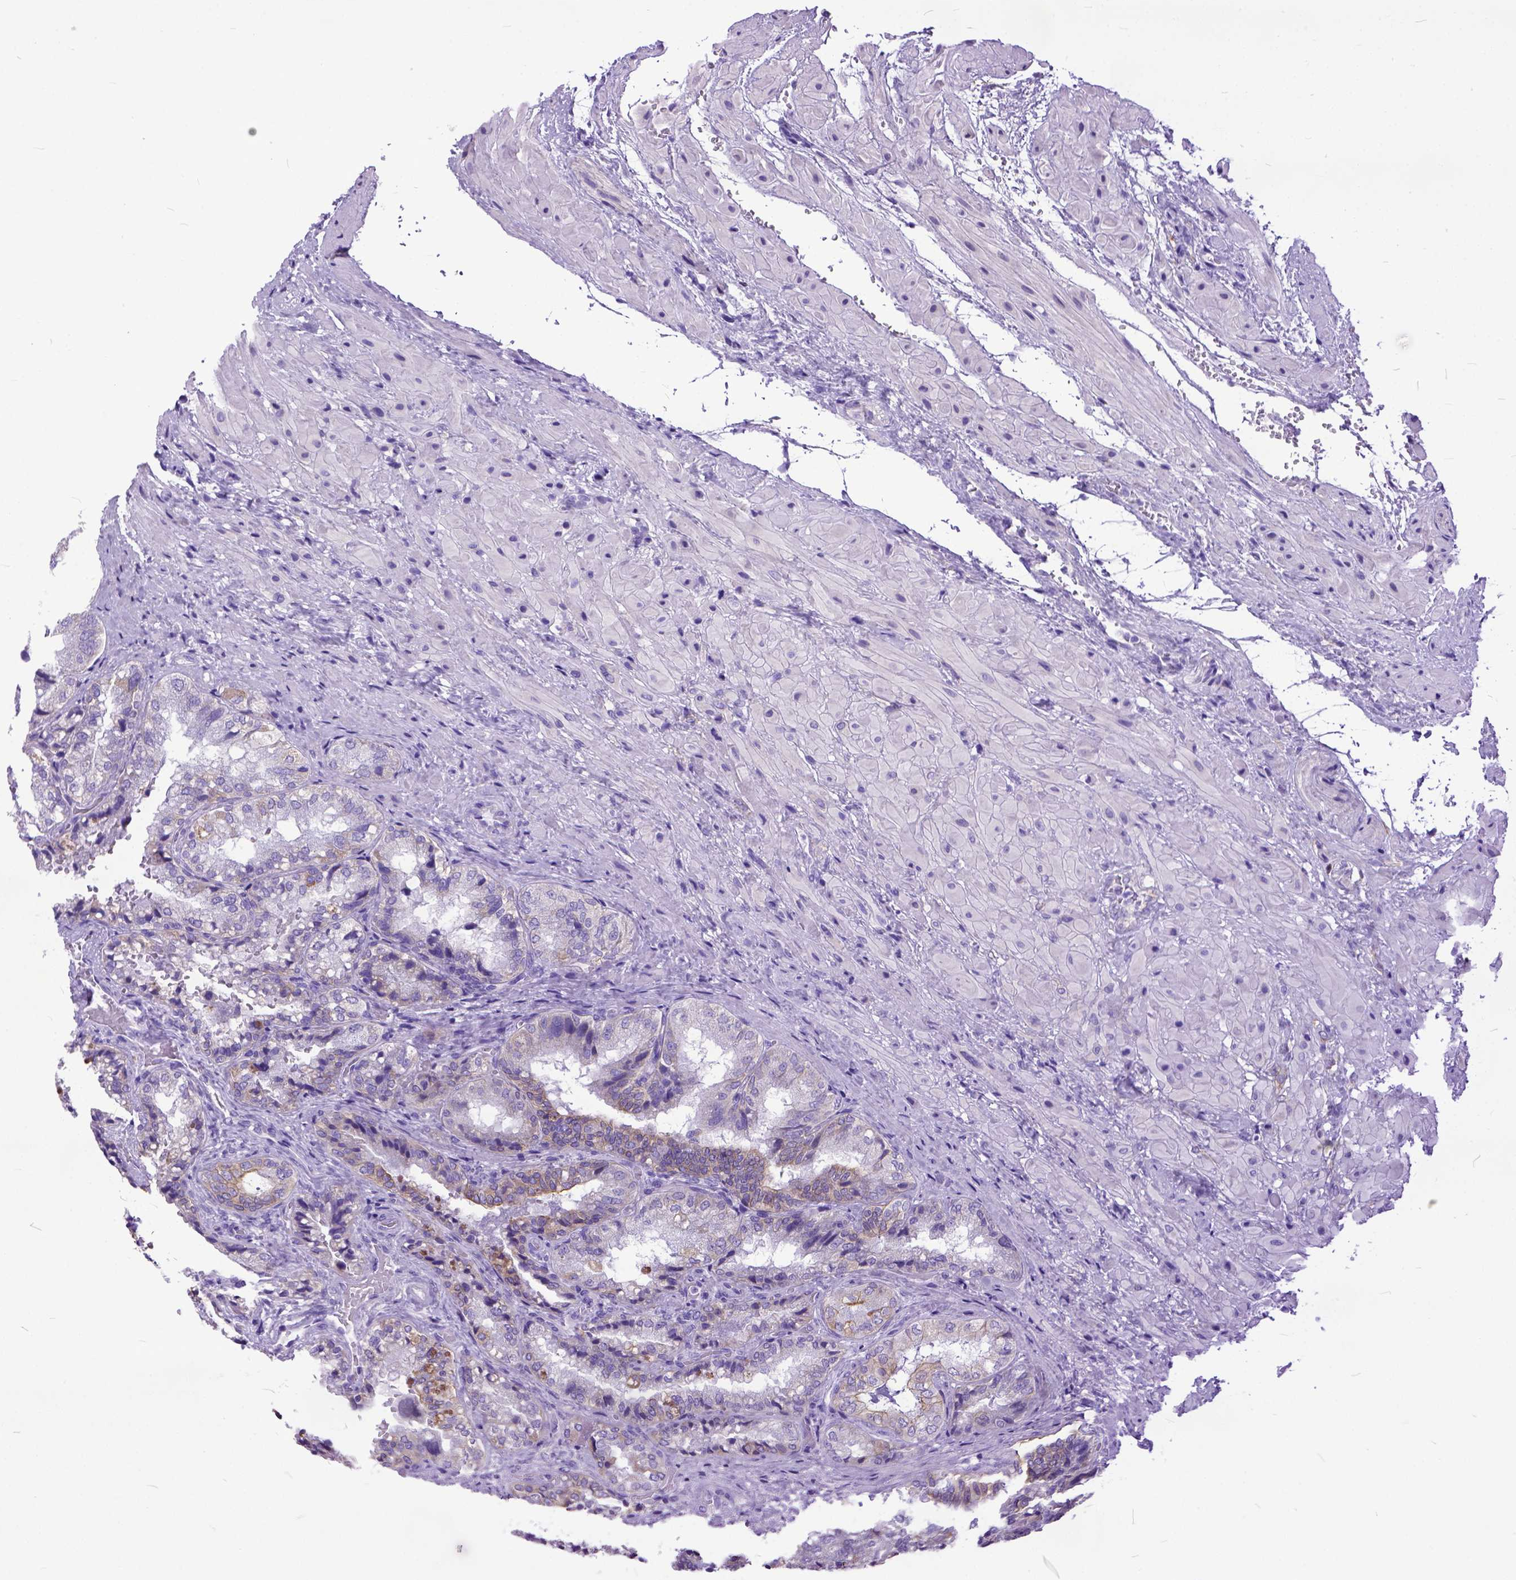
{"staining": {"intensity": "weak", "quantity": "25%-75%", "location": "cytoplasmic/membranous"}, "tissue": "seminal vesicle", "cell_type": "Glandular cells", "image_type": "normal", "snomed": [{"axis": "morphology", "description": "Normal tissue, NOS"}, {"axis": "topography", "description": "Seminal veicle"}], "caption": "Weak cytoplasmic/membranous positivity is present in approximately 25%-75% of glandular cells in benign seminal vesicle.", "gene": "PPL", "patient": {"sex": "male", "age": 57}}